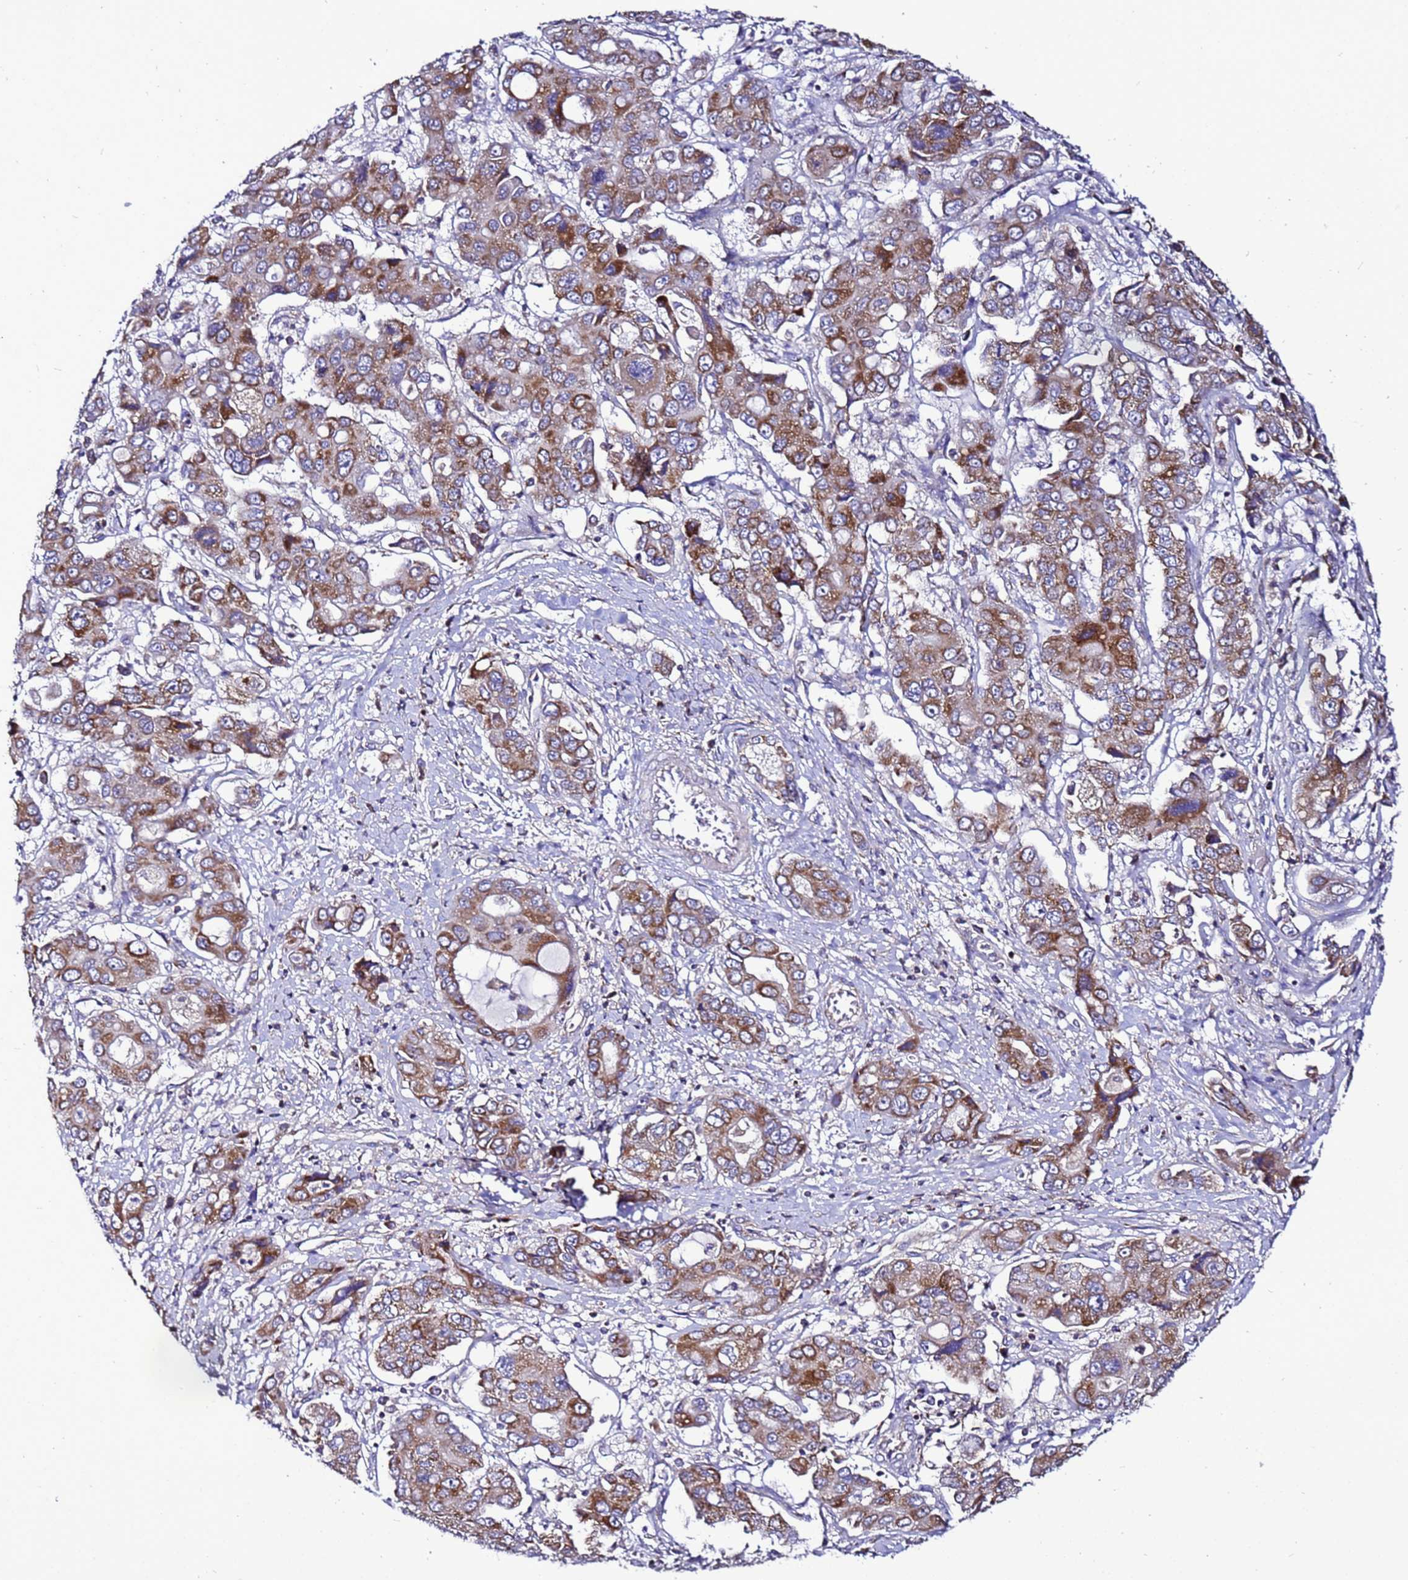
{"staining": {"intensity": "strong", "quantity": "25%-75%", "location": "cytoplasmic/membranous"}, "tissue": "liver cancer", "cell_type": "Tumor cells", "image_type": "cancer", "snomed": [{"axis": "morphology", "description": "Cholangiocarcinoma"}, {"axis": "topography", "description": "Liver"}], "caption": "Brown immunohistochemical staining in human liver cancer (cholangiocarcinoma) exhibits strong cytoplasmic/membranous staining in about 25%-75% of tumor cells.", "gene": "HIGD2A", "patient": {"sex": "male", "age": 67}}